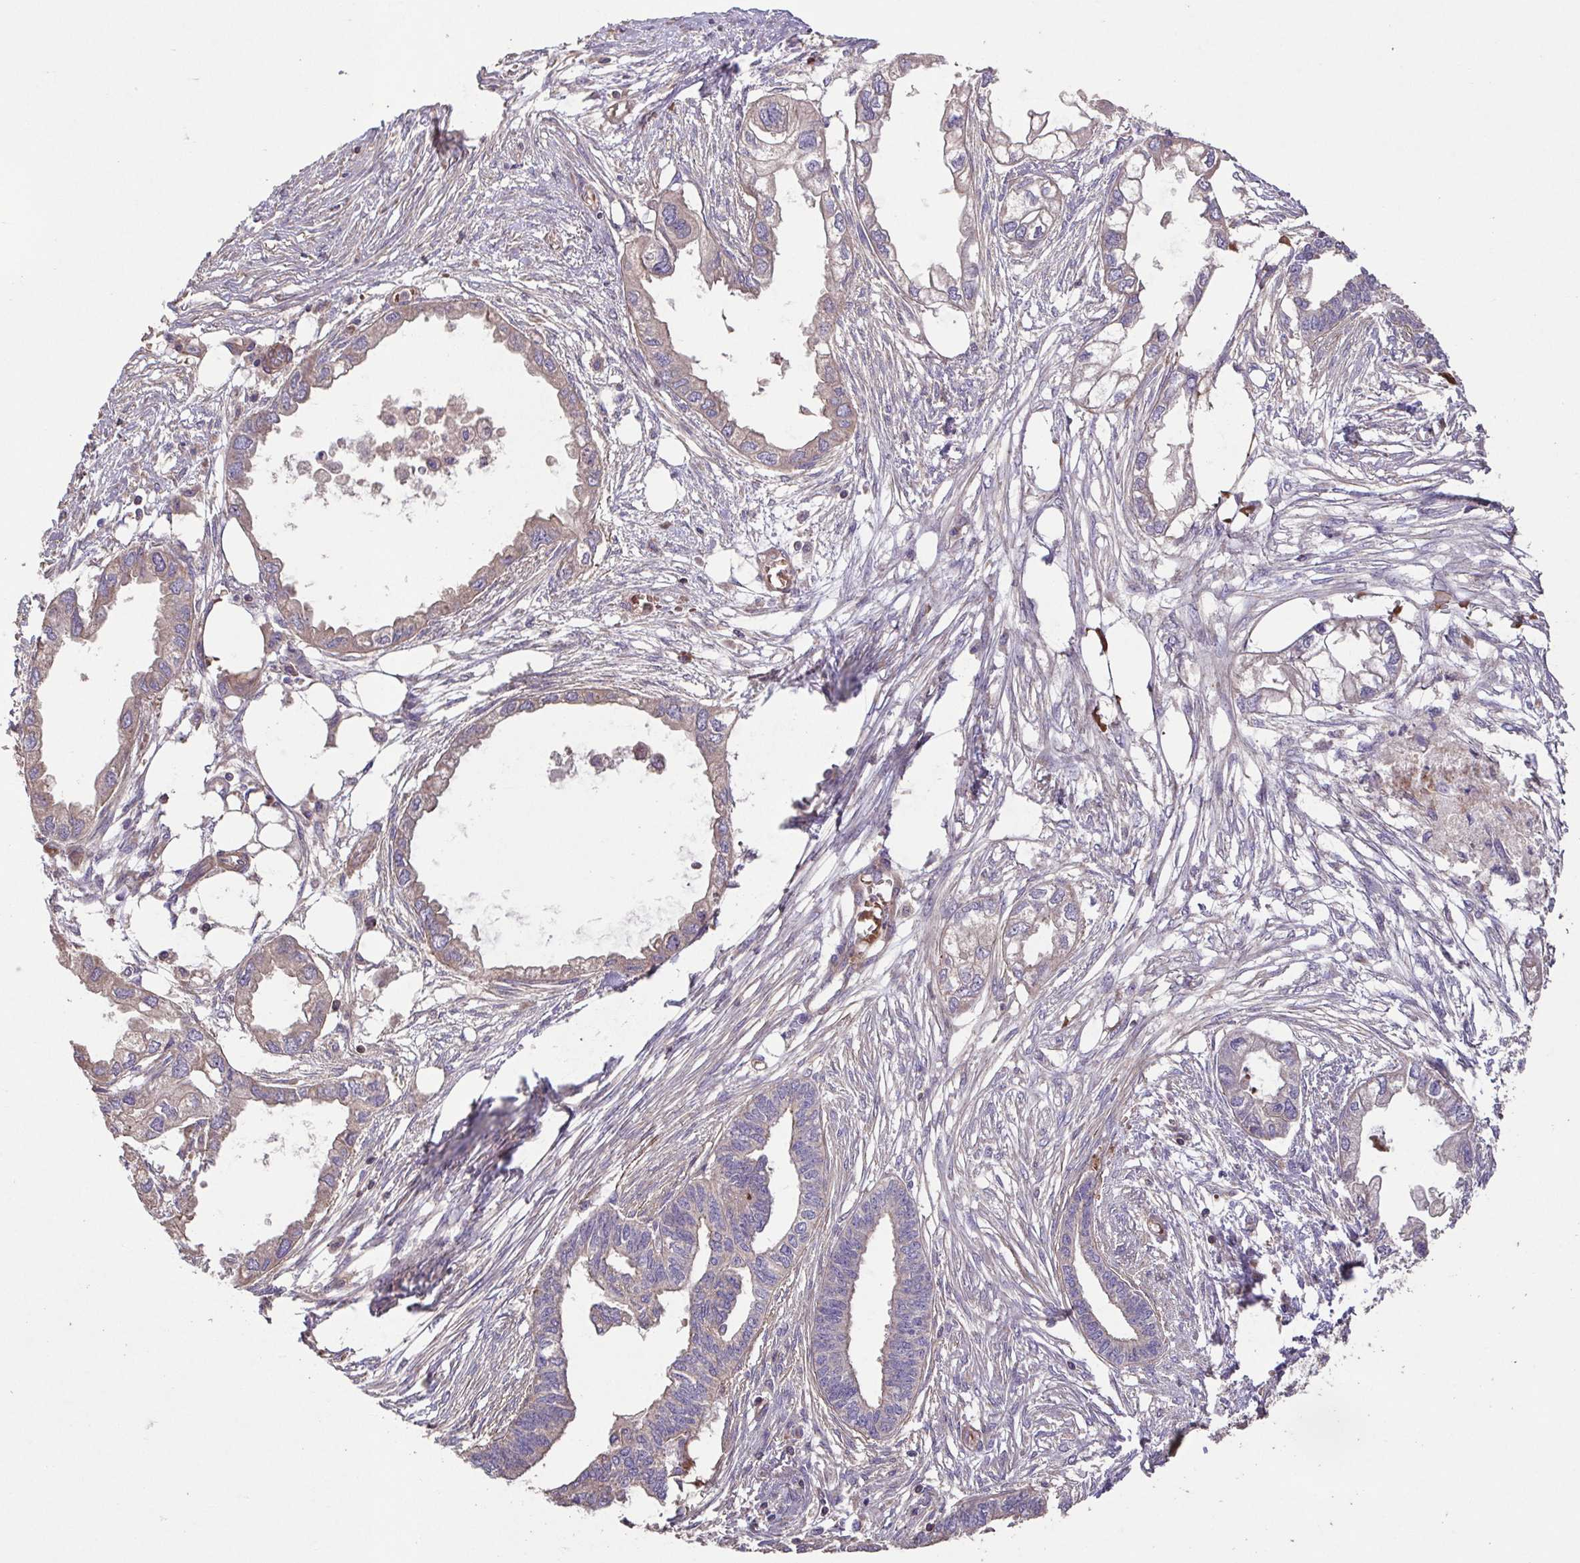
{"staining": {"intensity": "weak", "quantity": "<25%", "location": "cytoplasmic/membranous"}, "tissue": "endometrial cancer", "cell_type": "Tumor cells", "image_type": "cancer", "snomed": [{"axis": "morphology", "description": "Adenocarcinoma, NOS"}, {"axis": "morphology", "description": "Adenocarcinoma, metastatic, NOS"}, {"axis": "topography", "description": "Adipose tissue"}, {"axis": "topography", "description": "Endometrium"}], "caption": "This is an immunohistochemistry (IHC) photomicrograph of endometrial adenocarcinoma. There is no expression in tumor cells.", "gene": "IDE", "patient": {"sex": "female", "age": 67}}